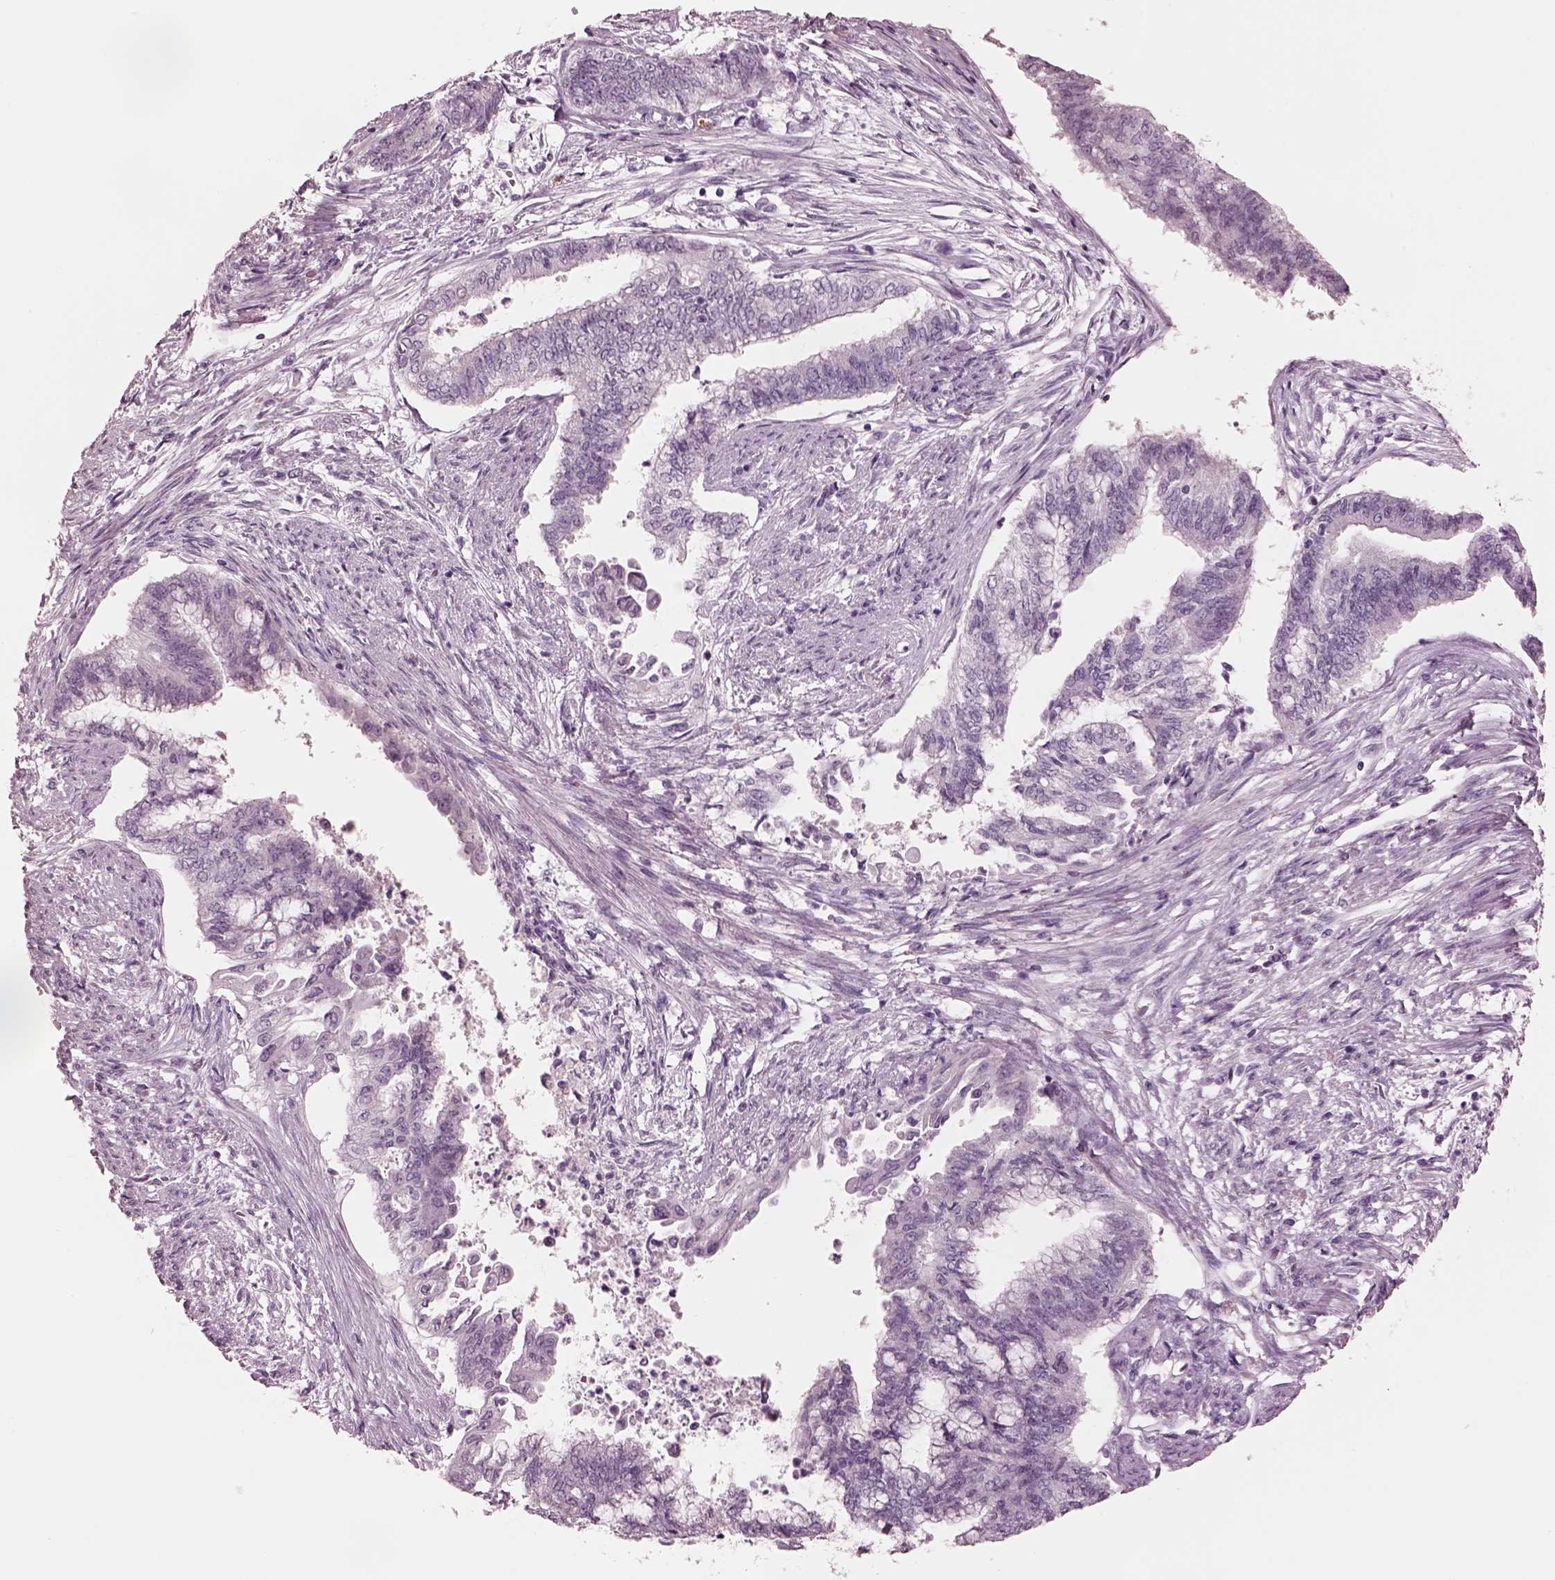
{"staining": {"intensity": "negative", "quantity": "none", "location": "none"}, "tissue": "endometrial cancer", "cell_type": "Tumor cells", "image_type": "cancer", "snomed": [{"axis": "morphology", "description": "Adenocarcinoma, NOS"}, {"axis": "topography", "description": "Endometrium"}], "caption": "Immunohistochemistry photomicrograph of neoplastic tissue: endometrial cancer stained with DAB (3,3'-diaminobenzidine) exhibits no significant protein expression in tumor cells. (DAB immunohistochemistry (IHC) with hematoxylin counter stain).", "gene": "GARIN4", "patient": {"sex": "female", "age": 65}}